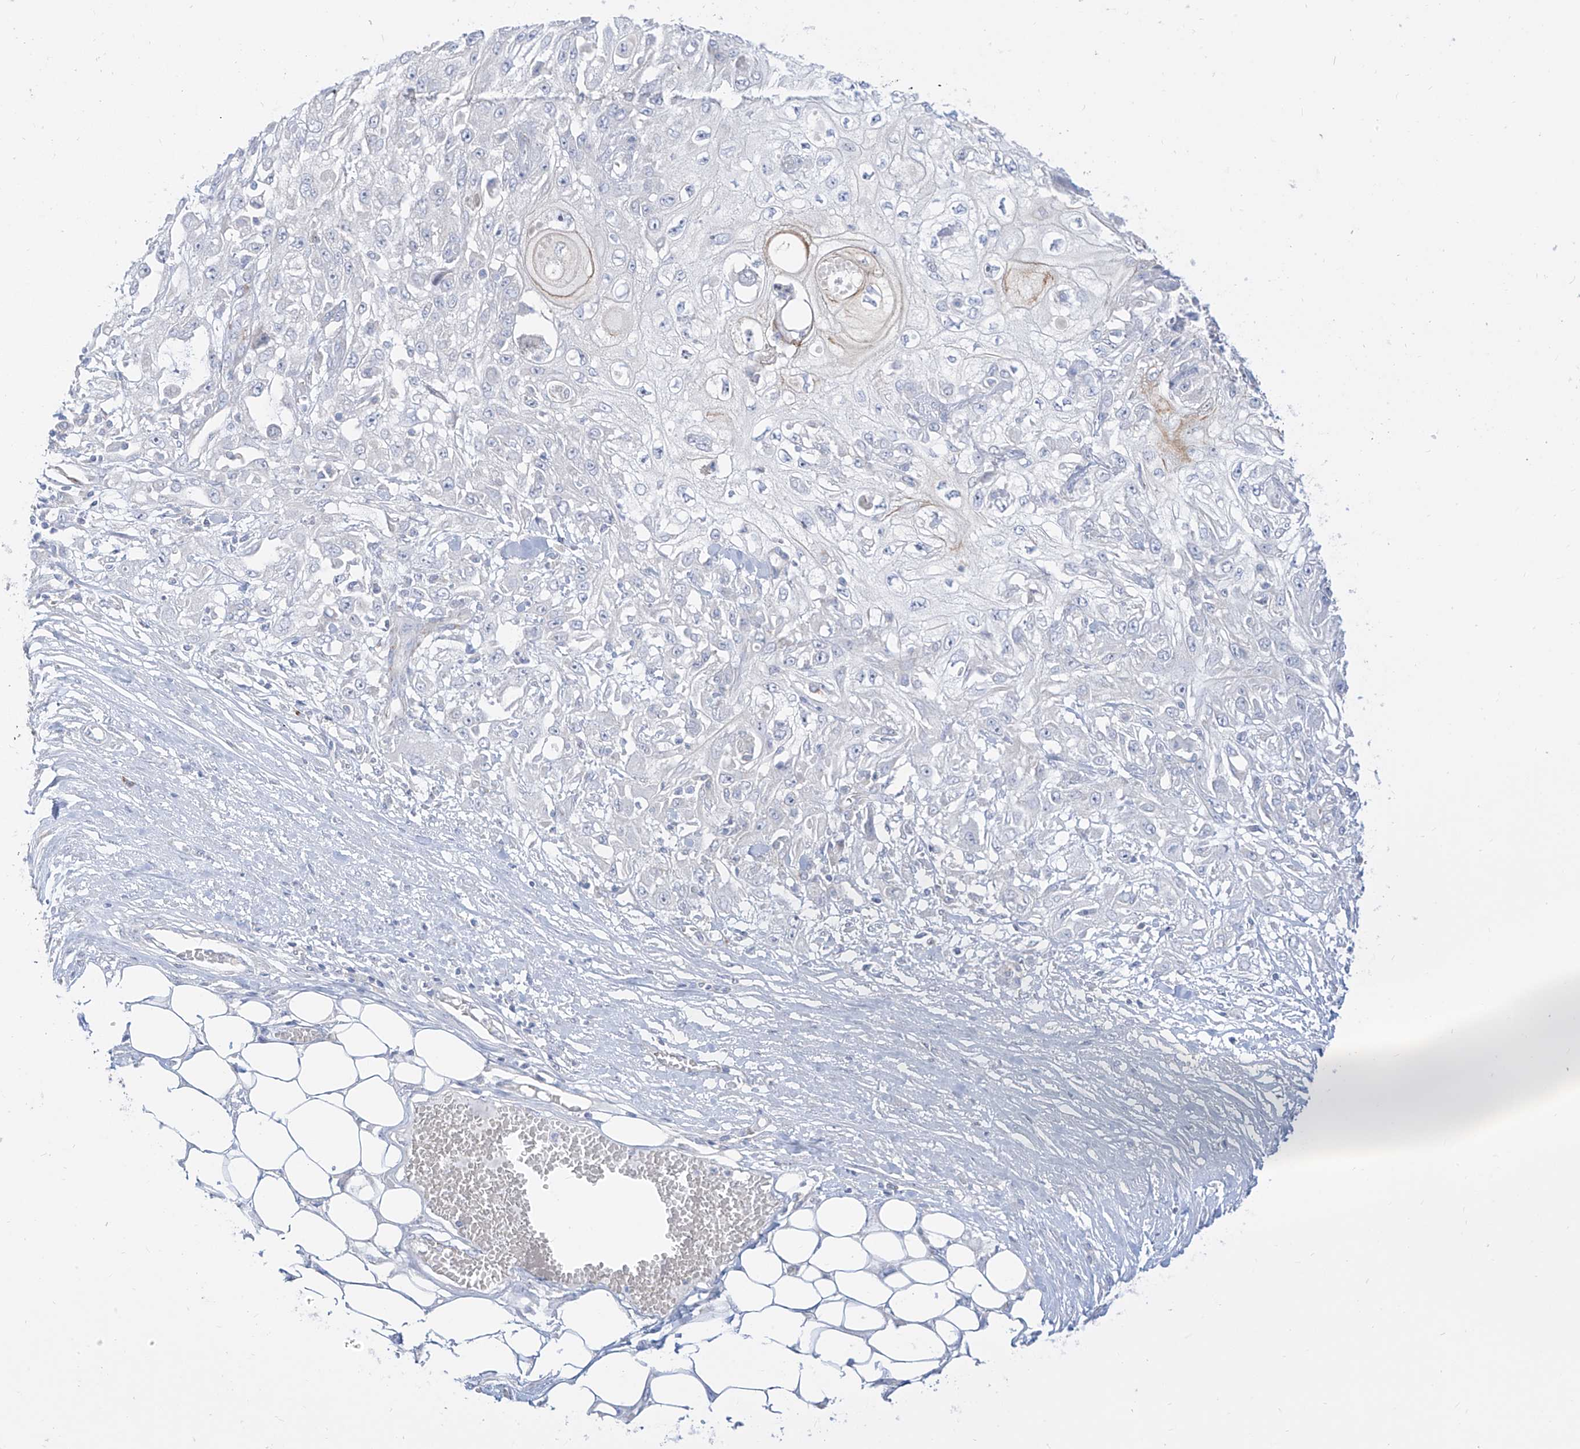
{"staining": {"intensity": "negative", "quantity": "none", "location": "none"}, "tissue": "skin cancer", "cell_type": "Tumor cells", "image_type": "cancer", "snomed": [{"axis": "morphology", "description": "Squamous cell carcinoma, NOS"}, {"axis": "morphology", "description": "Squamous cell carcinoma, metastatic, NOS"}, {"axis": "topography", "description": "Skin"}, {"axis": "topography", "description": "Lymph node"}], "caption": "Photomicrograph shows no protein positivity in tumor cells of skin cancer tissue.", "gene": "SYTL3", "patient": {"sex": "male", "age": 75}}